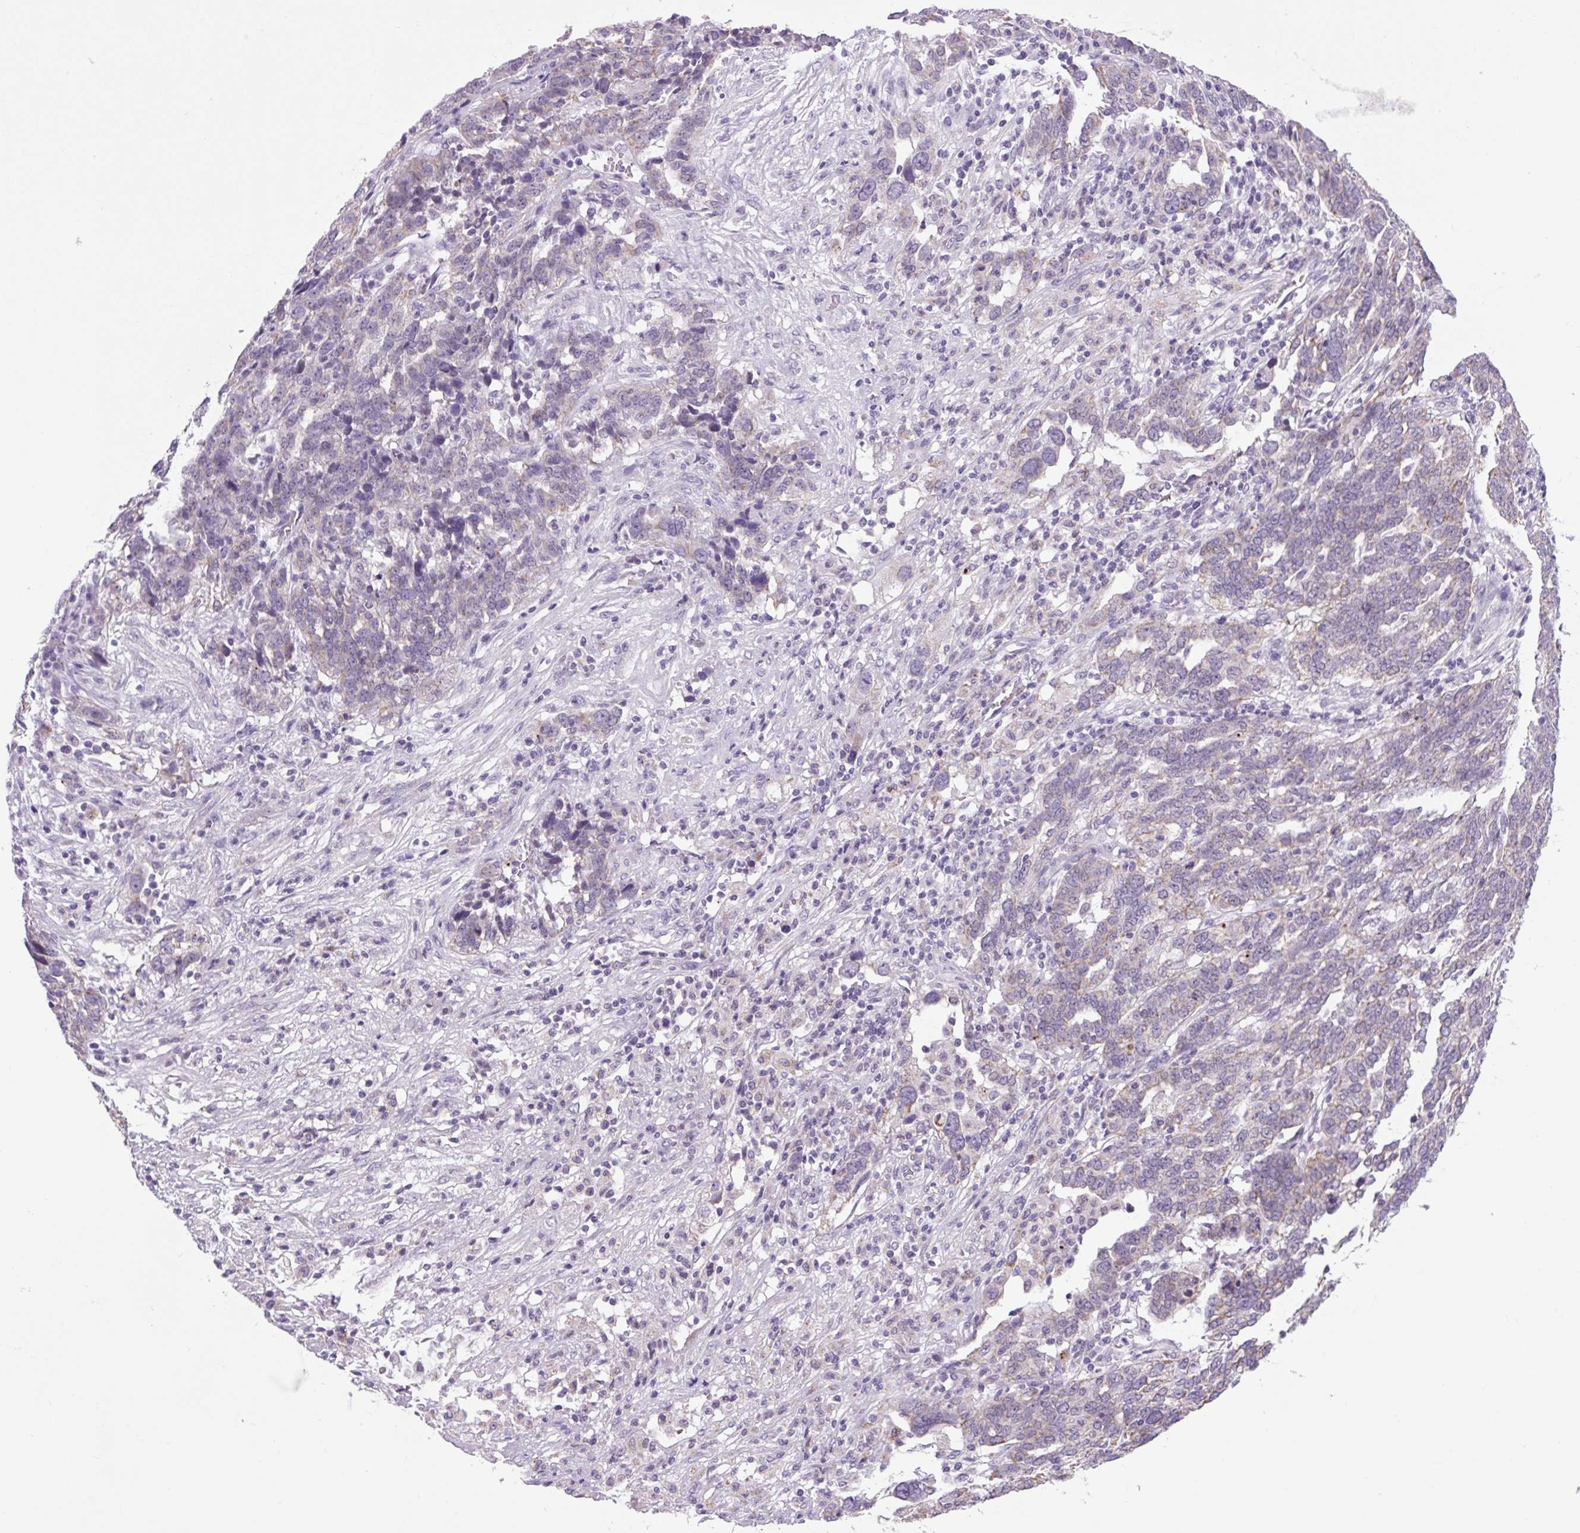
{"staining": {"intensity": "weak", "quantity": "25%-75%", "location": "cytoplasmic/membranous"}, "tissue": "ovarian cancer", "cell_type": "Tumor cells", "image_type": "cancer", "snomed": [{"axis": "morphology", "description": "Cystadenocarcinoma, serous, NOS"}, {"axis": "topography", "description": "Ovary"}], "caption": "DAB immunohistochemical staining of ovarian cancer (serous cystadenocarcinoma) reveals weak cytoplasmic/membranous protein staining in about 25%-75% of tumor cells. The protein of interest is shown in brown color, while the nuclei are stained blue.", "gene": "RNASE10", "patient": {"sex": "female", "age": 59}}